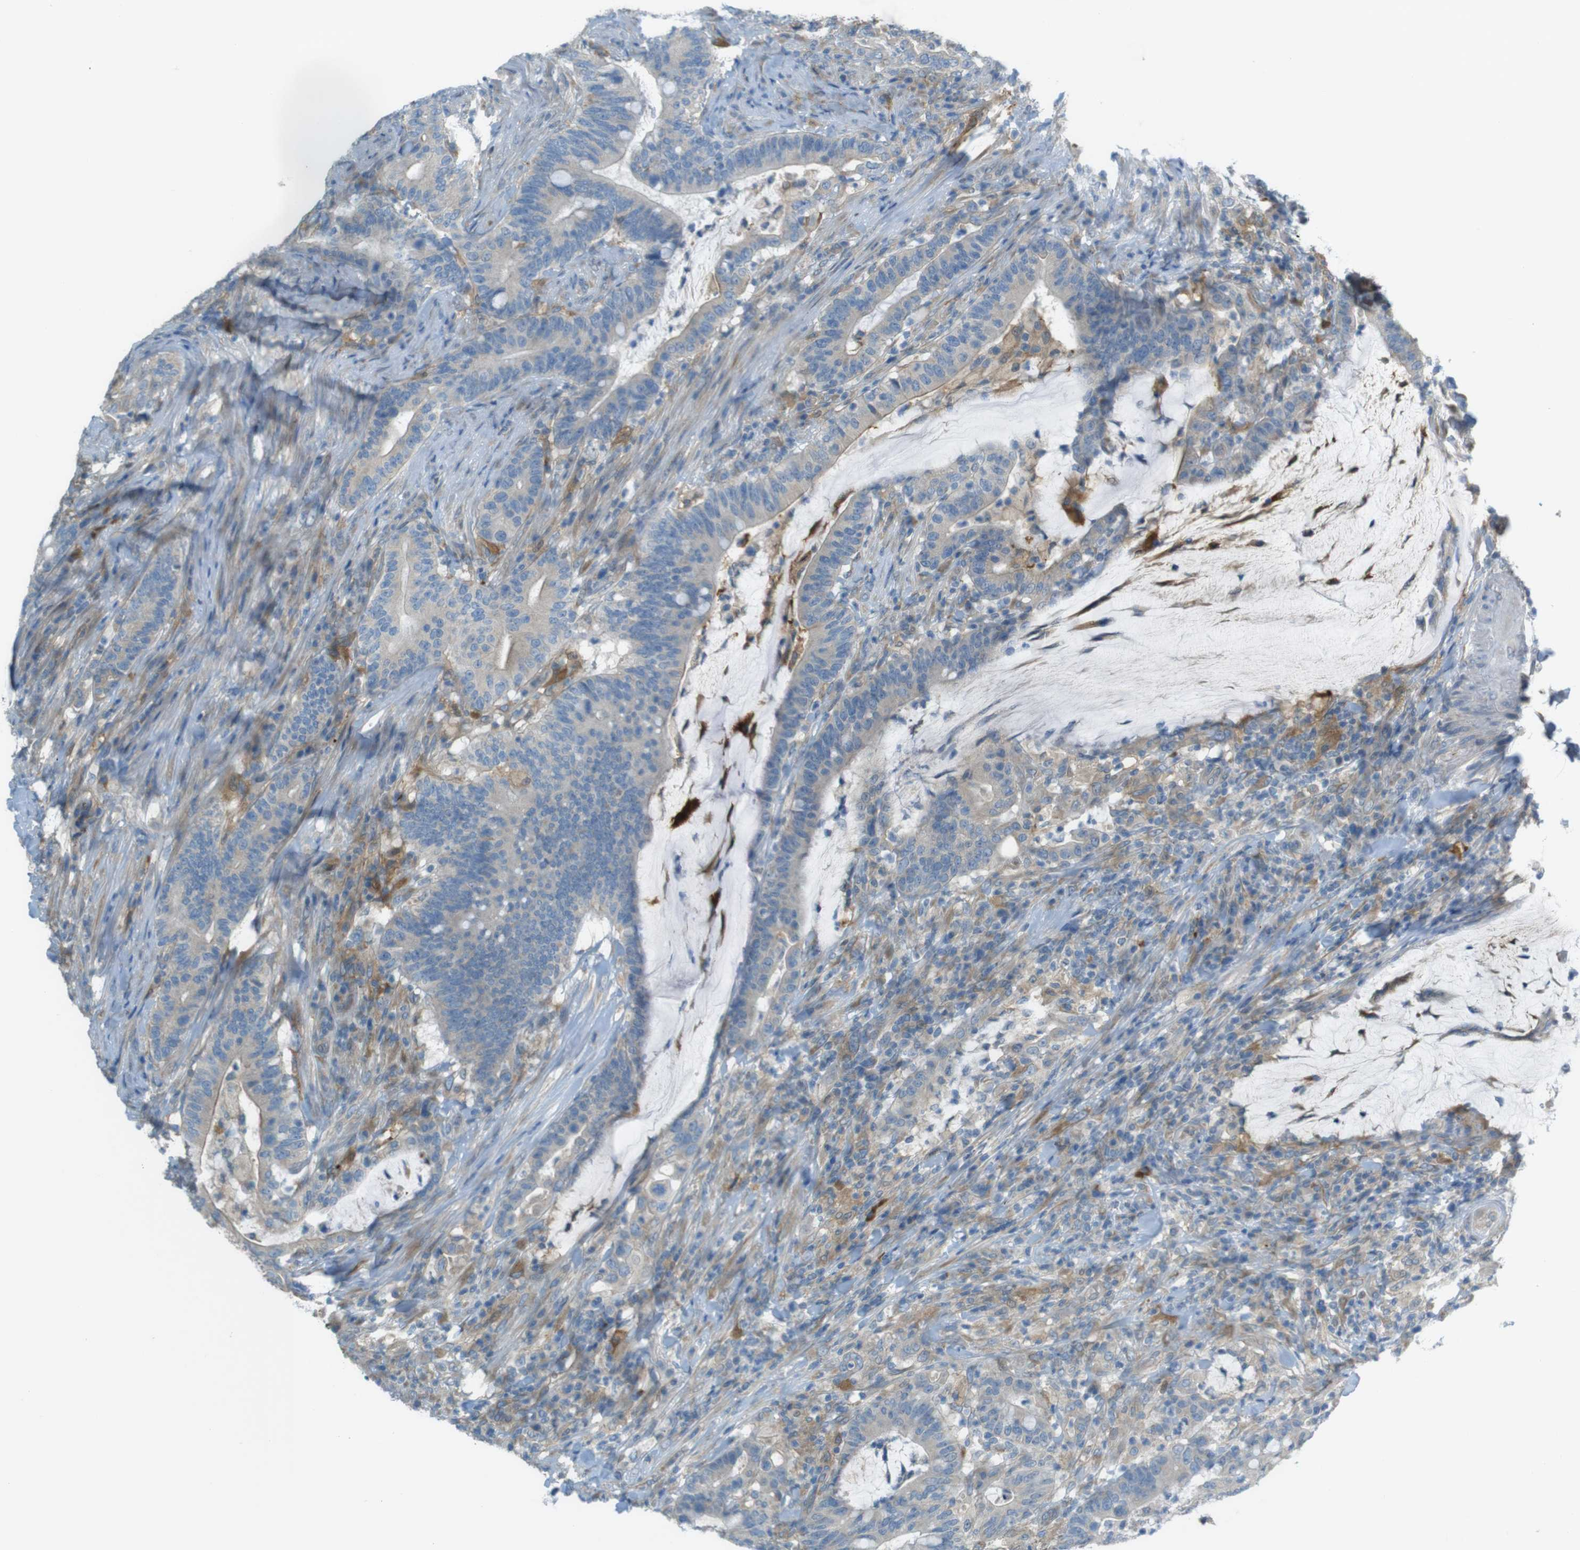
{"staining": {"intensity": "negative", "quantity": "none", "location": "none"}, "tissue": "colorectal cancer", "cell_type": "Tumor cells", "image_type": "cancer", "snomed": [{"axis": "morphology", "description": "Normal tissue, NOS"}, {"axis": "morphology", "description": "Adenocarcinoma, NOS"}, {"axis": "topography", "description": "Colon"}], "caption": "High magnification brightfield microscopy of adenocarcinoma (colorectal) stained with DAB (3,3'-diaminobenzidine) (brown) and counterstained with hematoxylin (blue): tumor cells show no significant staining.", "gene": "TMEM41B", "patient": {"sex": "female", "age": 66}}